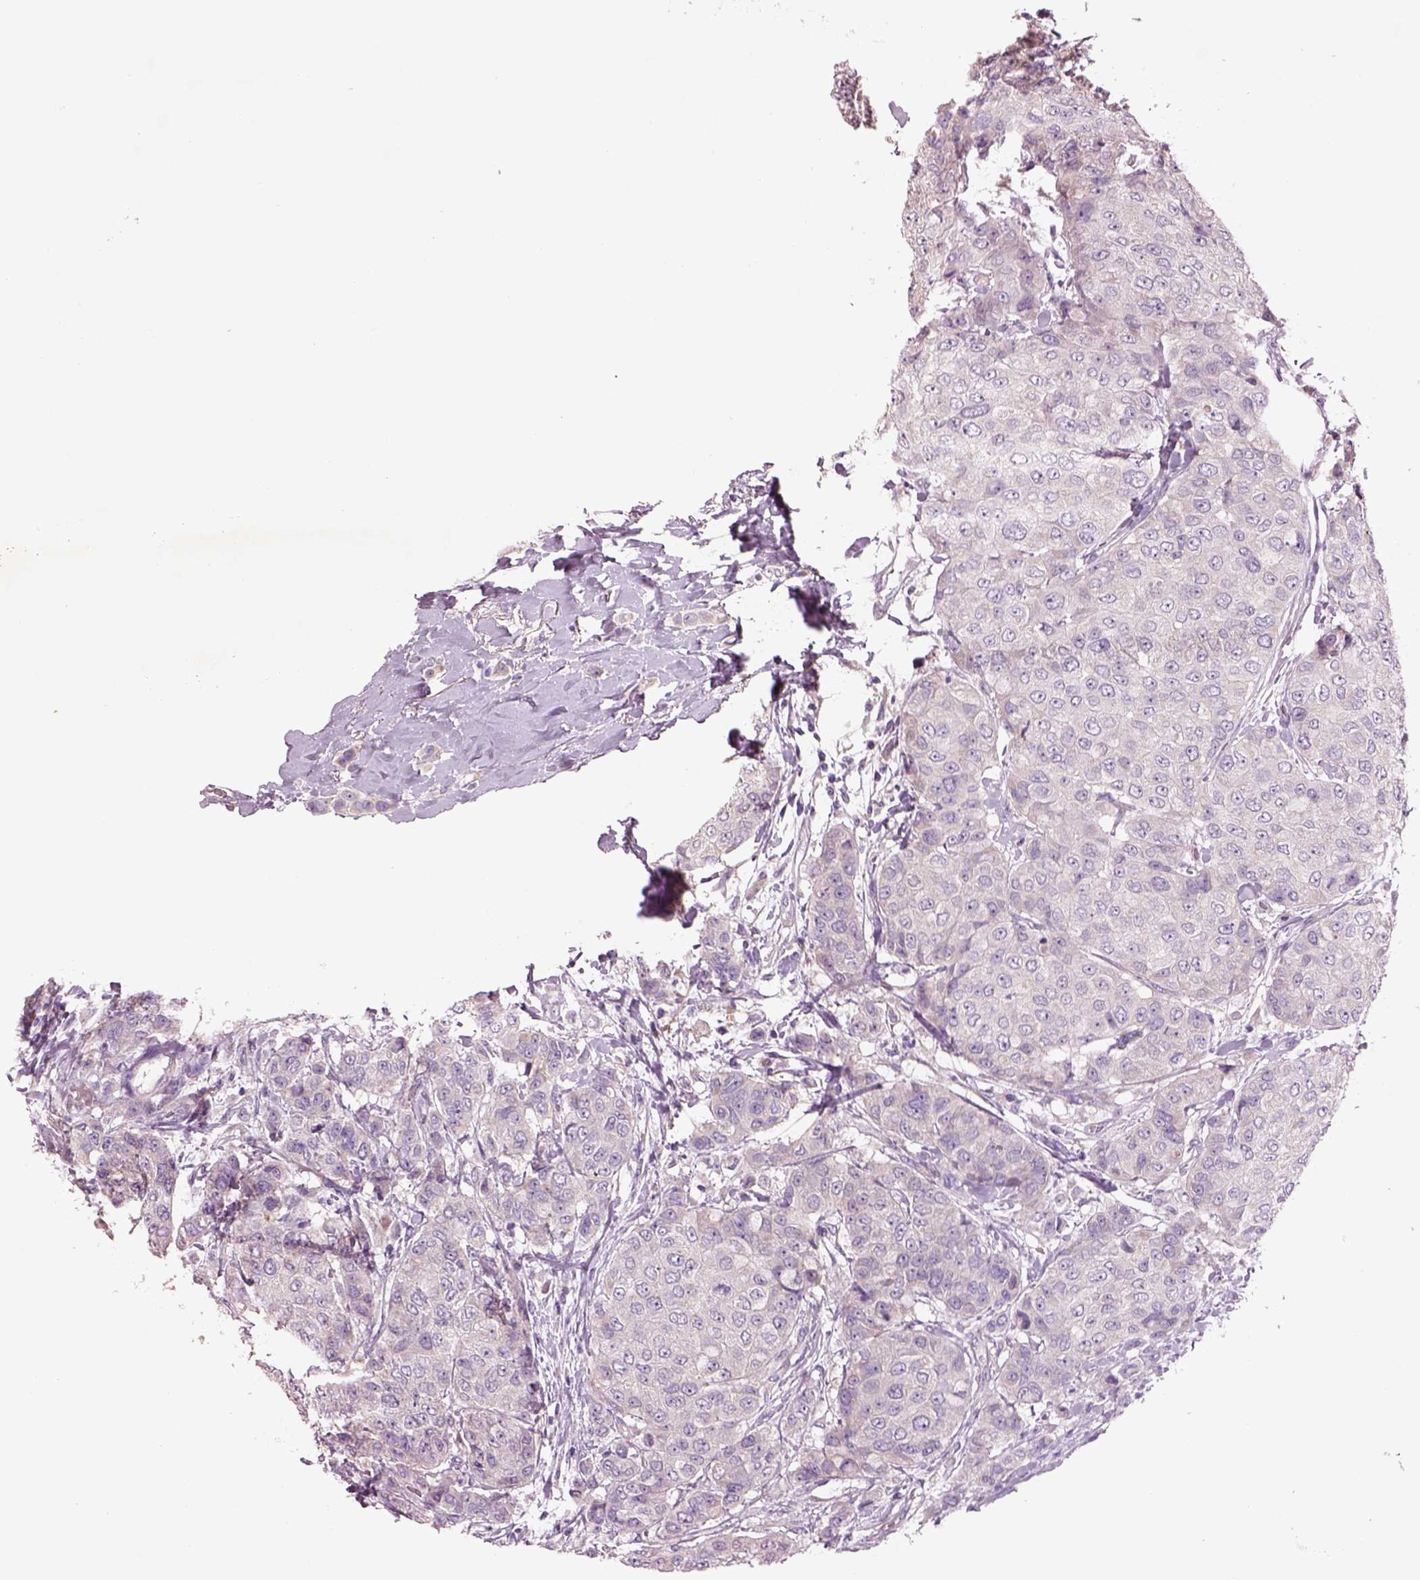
{"staining": {"intensity": "negative", "quantity": "none", "location": "none"}, "tissue": "breast cancer", "cell_type": "Tumor cells", "image_type": "cancer", "snomed": [{"axis": "morphology", "description": "Duct carcinoma"}, {"axis": "topography", "description": "Breast"}], "caption": "A high-resolution micrograph shows immunohistochemistry staining of breast cancer (intraductal carcinoma), which reveals no significant positivity in tumor cells.", "gene": "PLPP7", "patient": {"sex": "female", "age": 27}}